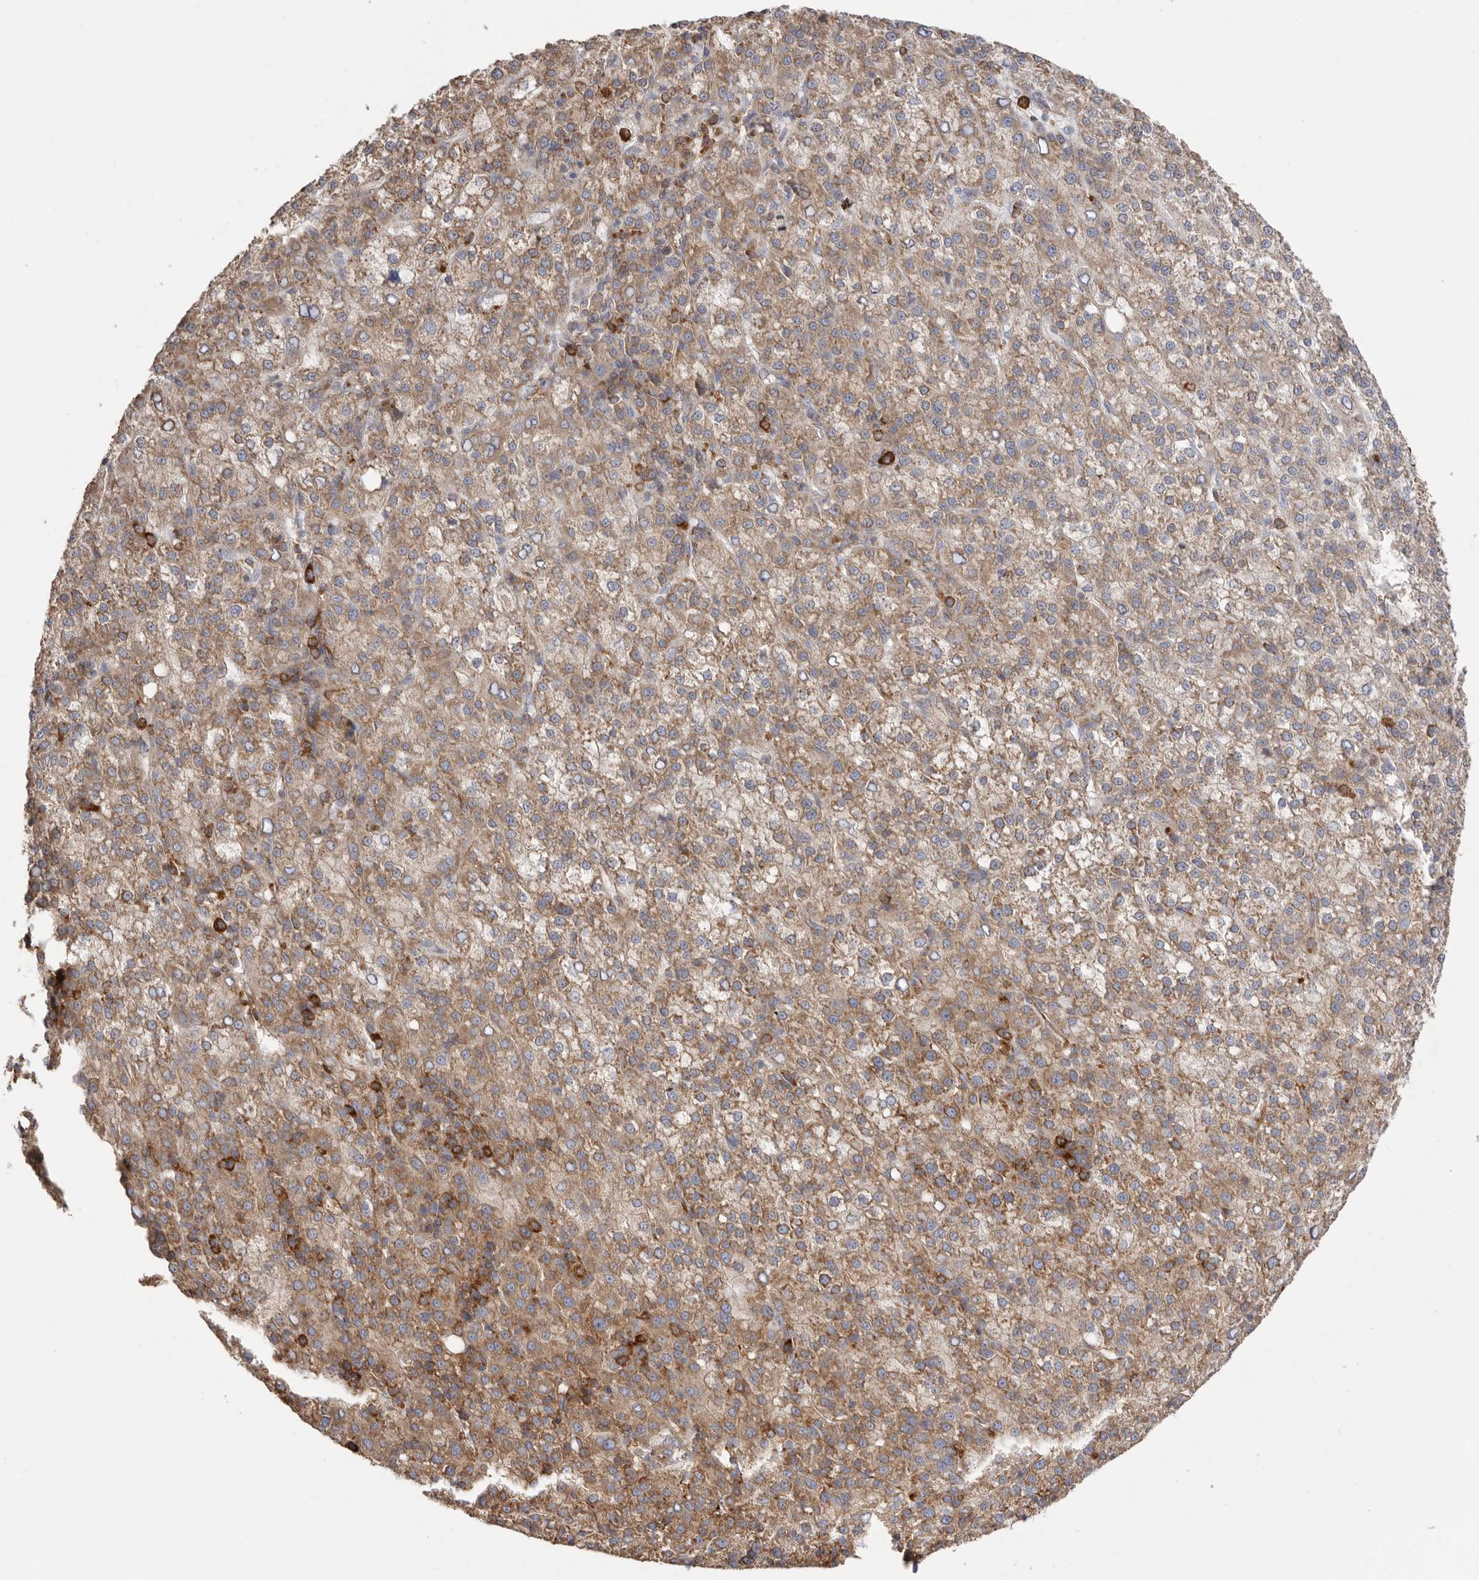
{"staining": {"intensity": "moderate", "quantity": ">75%", "location": "cytoplasmic/membranous"}, "tissue": "liver cancer", "cell_type": "Tumor cells", "image_type": "cancer", "snomed": [{"axis": "morphology", "description": "Carcinoma, Hepatocellular, NOS"}, {"axis": "topography", "description": "Liver"}], "caption": "Tumor cells show moderate cytoplasmic/membranous staining in about >75% of cells in liver cancer (hepatocellular carcinoma).", "gene": "SERBP1", "patient": {"sex": "female", "age": 58}}